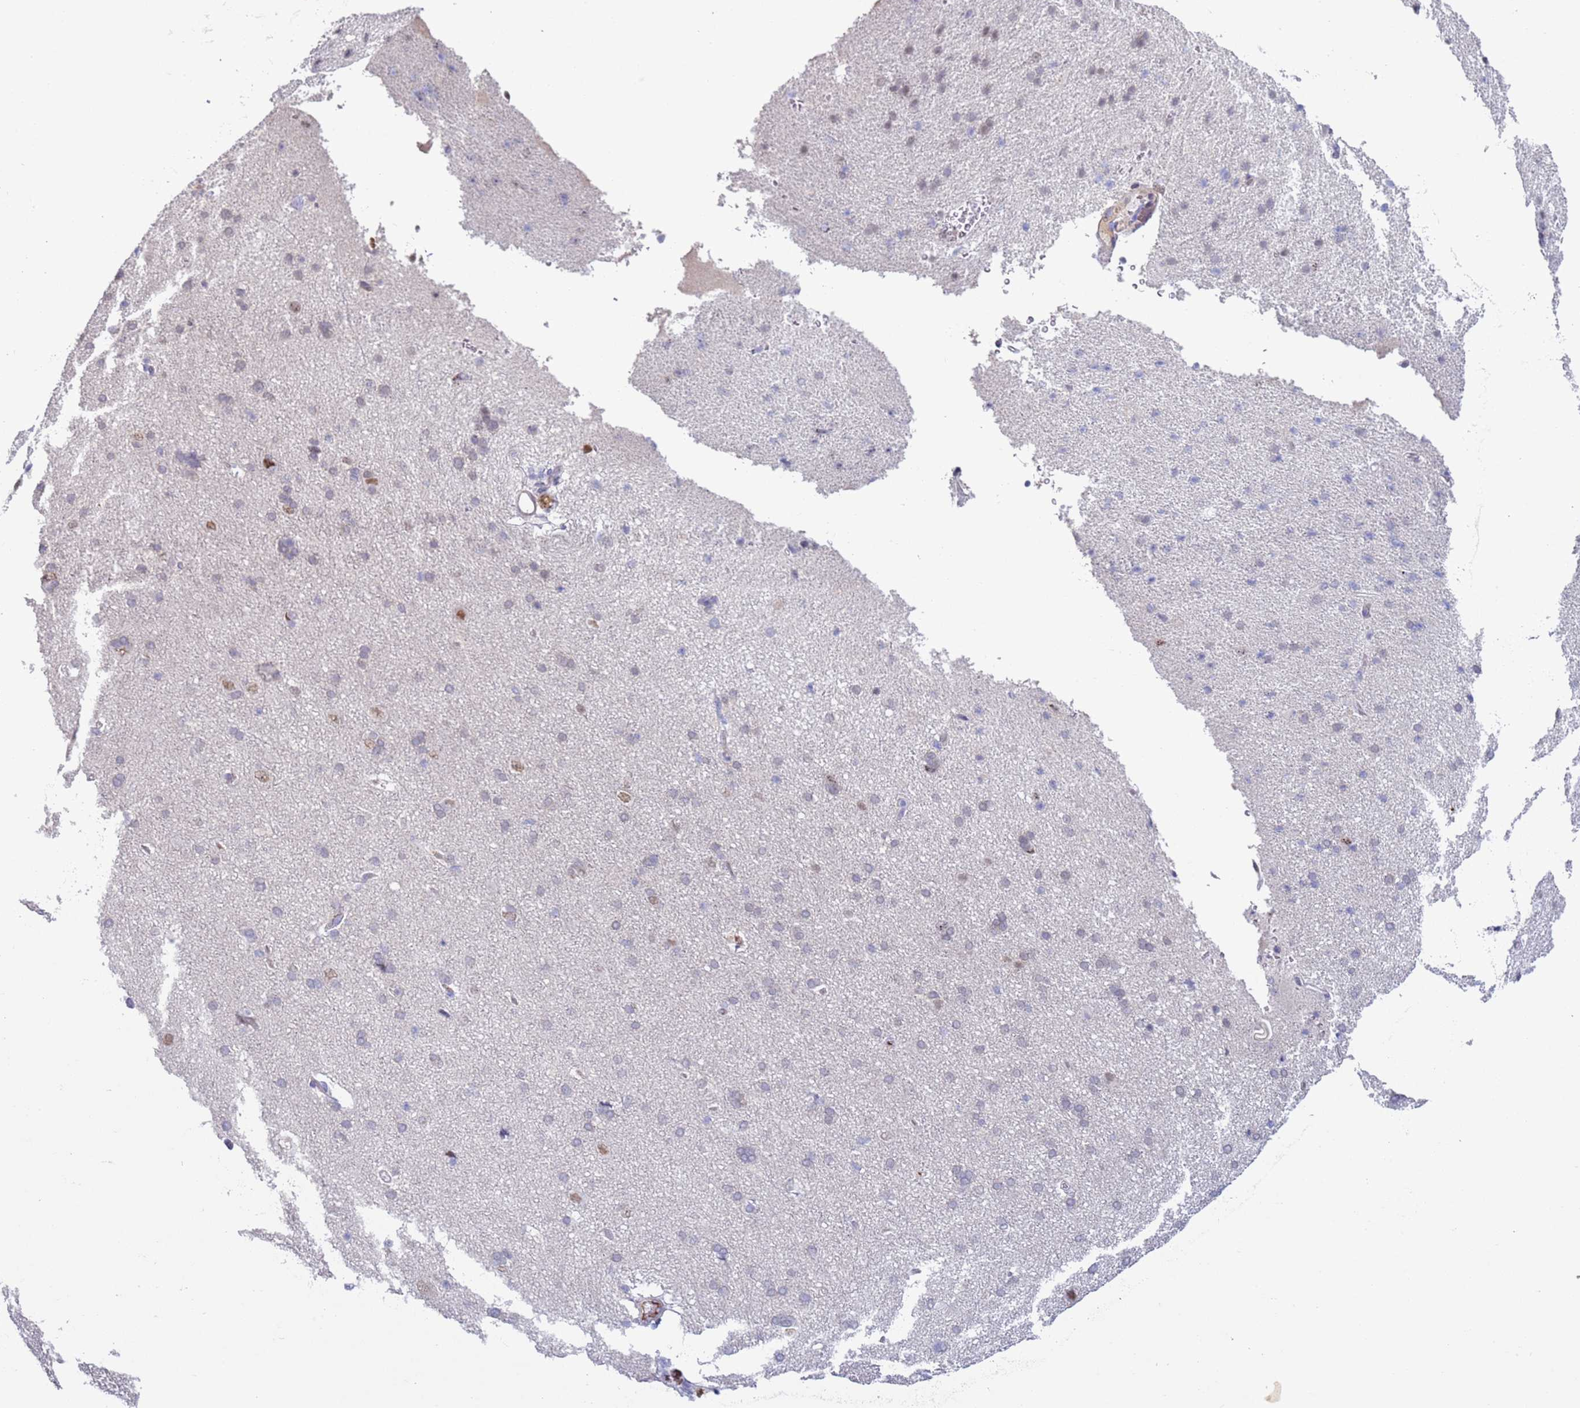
{"staining": {"intensity": "negative", "quantity": "none", "location": "none"}, "tissue": "cerebral cortex", "cell_type": "Endothelial cells", "image_type": "normal", "snomed": [{"axis": "morphology", "description": "Normal tissue, NOS"}, {"axis": "topography", "description": "Cerebral cortex"}], "caption": "Cerebral cortex stained for a protein using immunohistochemistry demonstrates no staining endothelial cells.", "gene": "NPAP1", "patient": {"sex": "male", "age": 62}}